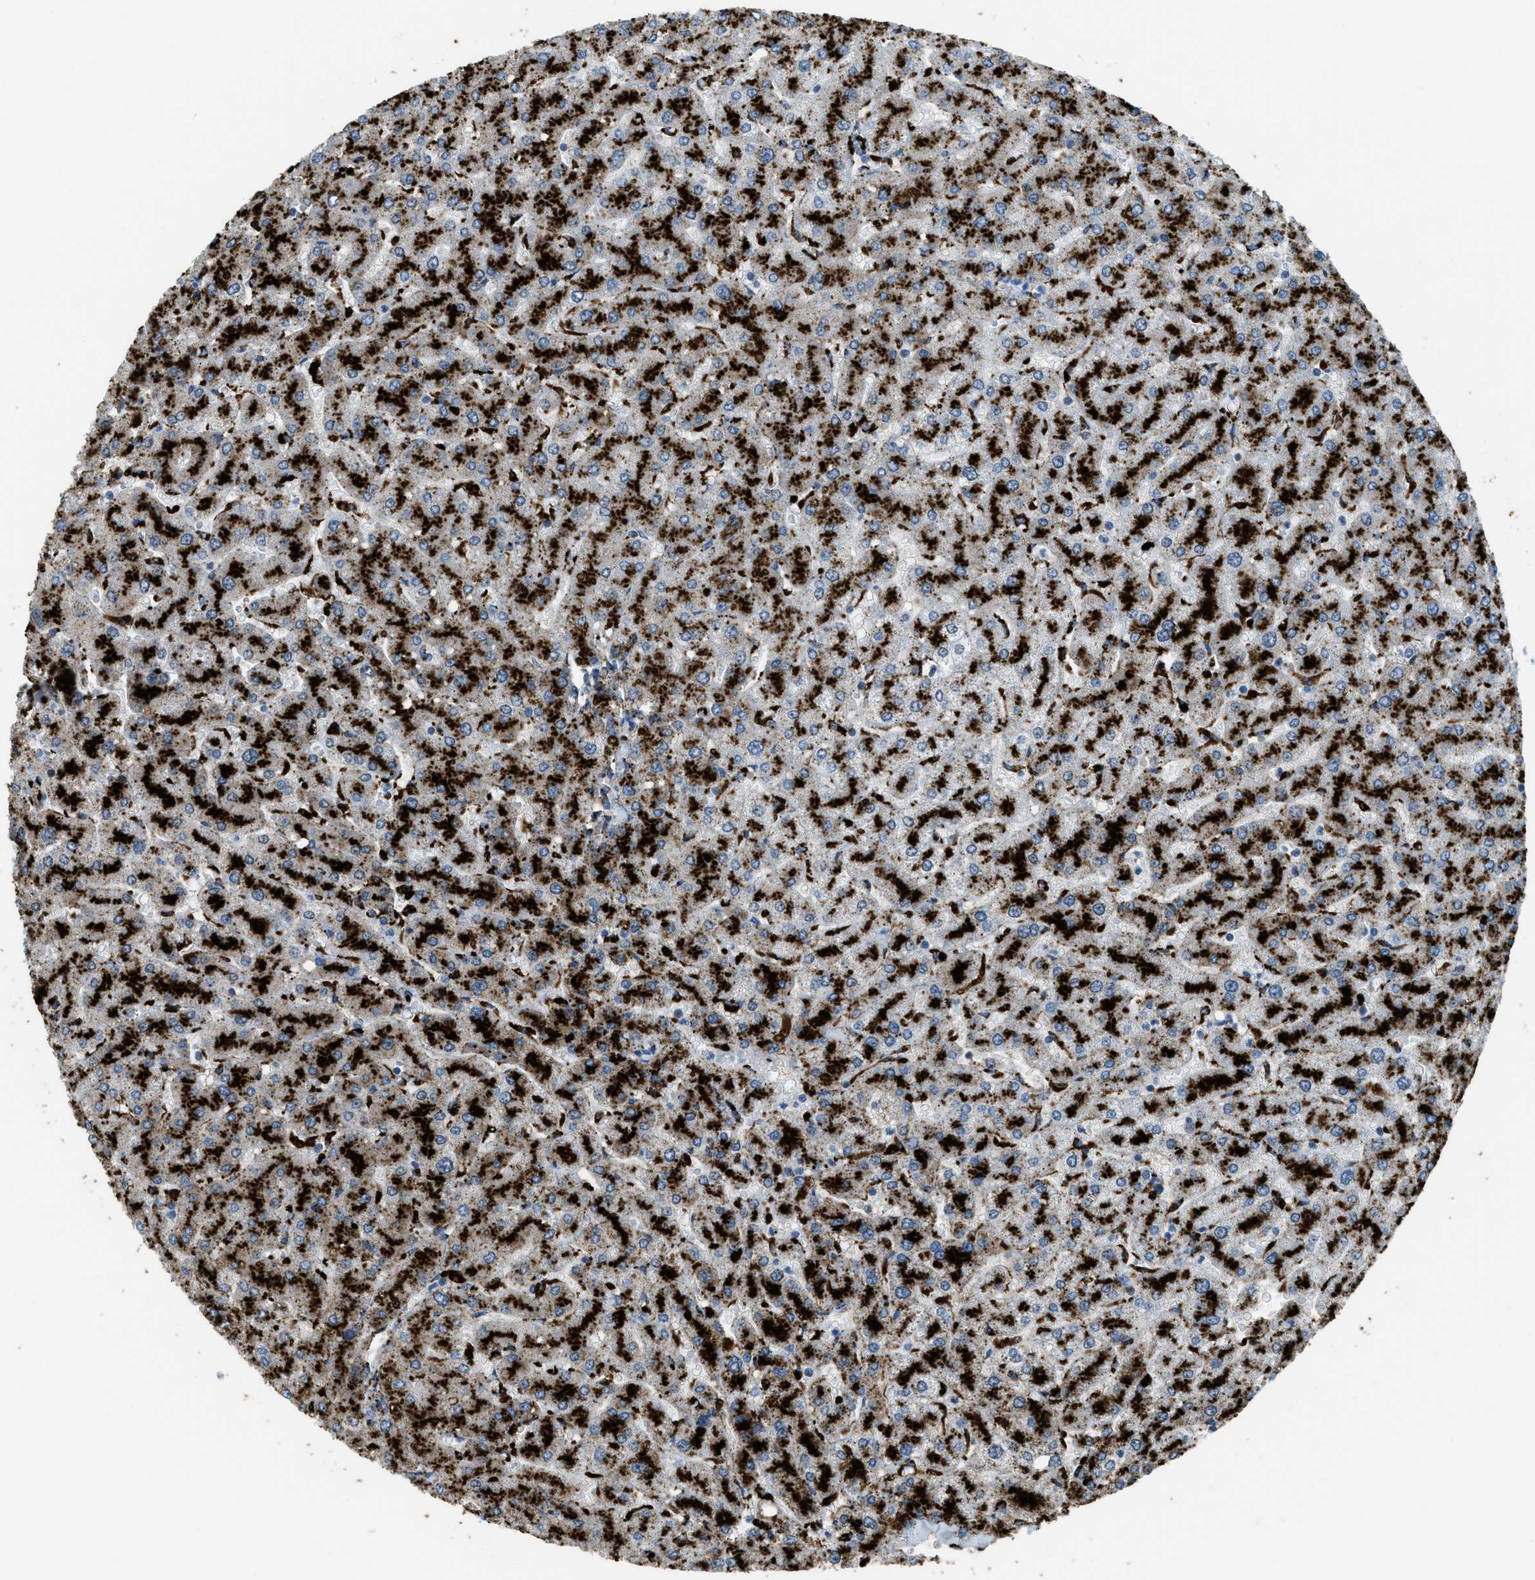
{"staining": {"intensity": "strong", "quantity": ">75%", "location": "cytoplasmic/membranous"}, "tissue": "liver", "cell_type": "Cholangiocytes", "image_type": "normal", "snomed": [{"axis": "morphology", "description": "Normal tissue, NOS"}, {"axis": "topography", "description": "Liver"}], "caption": "Liver was stained to show a protein in brown. There is high levels of strong cytoplasmic/membranous positivity in about >75% of cholangiocytes.", "gene": "SCARB2", "patient": {"sex": "male", "age": 55}}